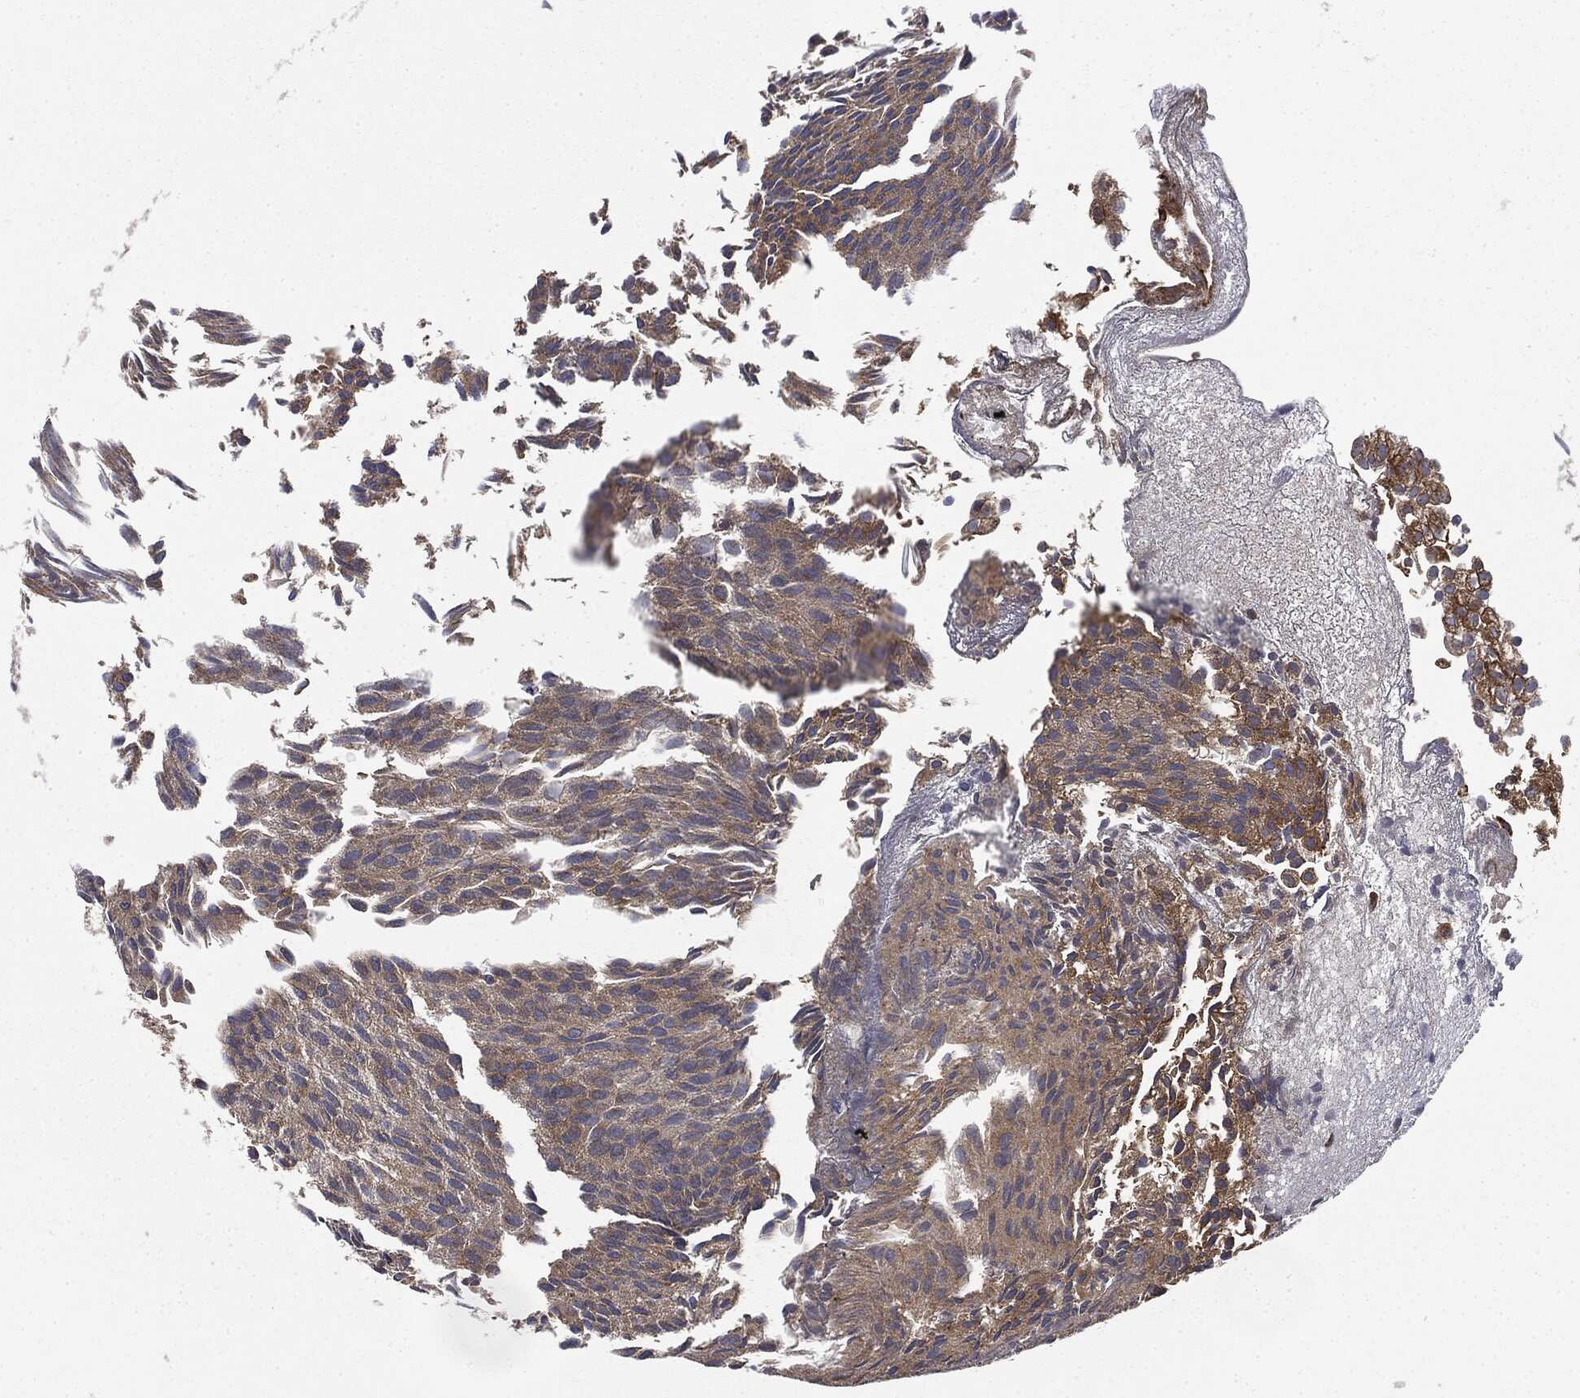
{"staining": {"intensity": "weak", "quantity": "25%-75%", "location": "cytoplasmic/membranous"}, "tissue": "urothelial cancer", "cell_type": "Tumor cells", "image_type": "cancer", "snomed": [{"axis": "morphology", "description": "Urothelial carcinoma, Low grade"}, {"axis": "topography", "description": "Urinary bladder"}], "caption": "Brown immunohistochemical staining in urothelial cancer exhibits weak cytoplasmic/membranous expression in approximately 25%-75% of tumor cells. (DAB (3,3'-diaminobenzidine) IHC, brown staining for protein, blue staining for nuclei).", "gene": "SNX5", "patient": {"sex": "male", "age": 89}}